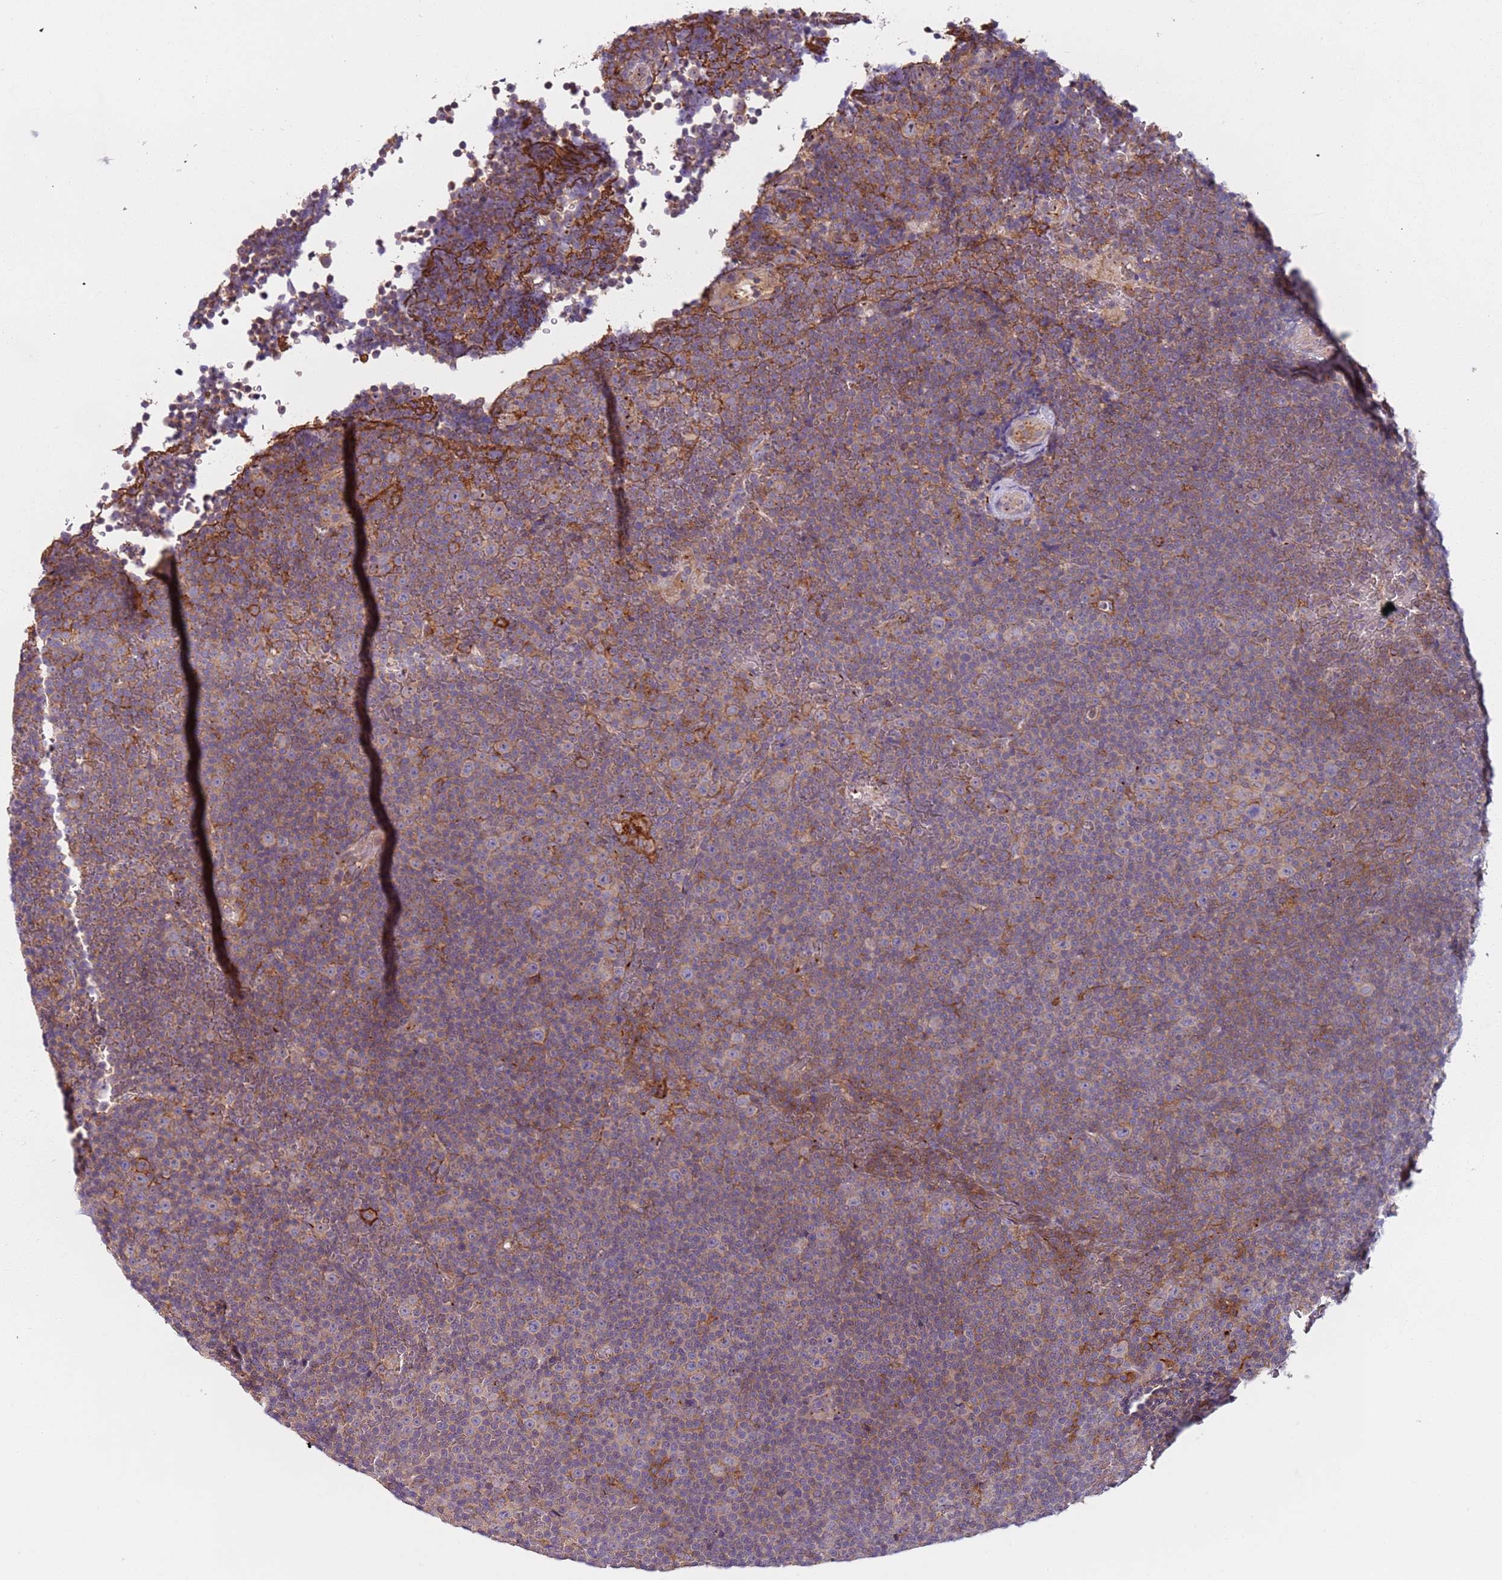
{"staining": {"intensity": "weak", "quantity": "<25%", "location": "cytoplasmic/membranous"}, "tissue": "lymphoma", "cell_type": "Tumor cells", "image_type": "cancer", "snomed": [{"axis": "morphology", "description": "Malignant lymphoma, non-Hodgkin's type, Low grade"}, {"axis": "topography", "description": "Lymph node"}], "caption": "Immunohistochemistry (IHC) of lymphoma shows no expression in tumor cells.", "gene": "AKTIP", "patient": {"sex": "female", "age": 67}}